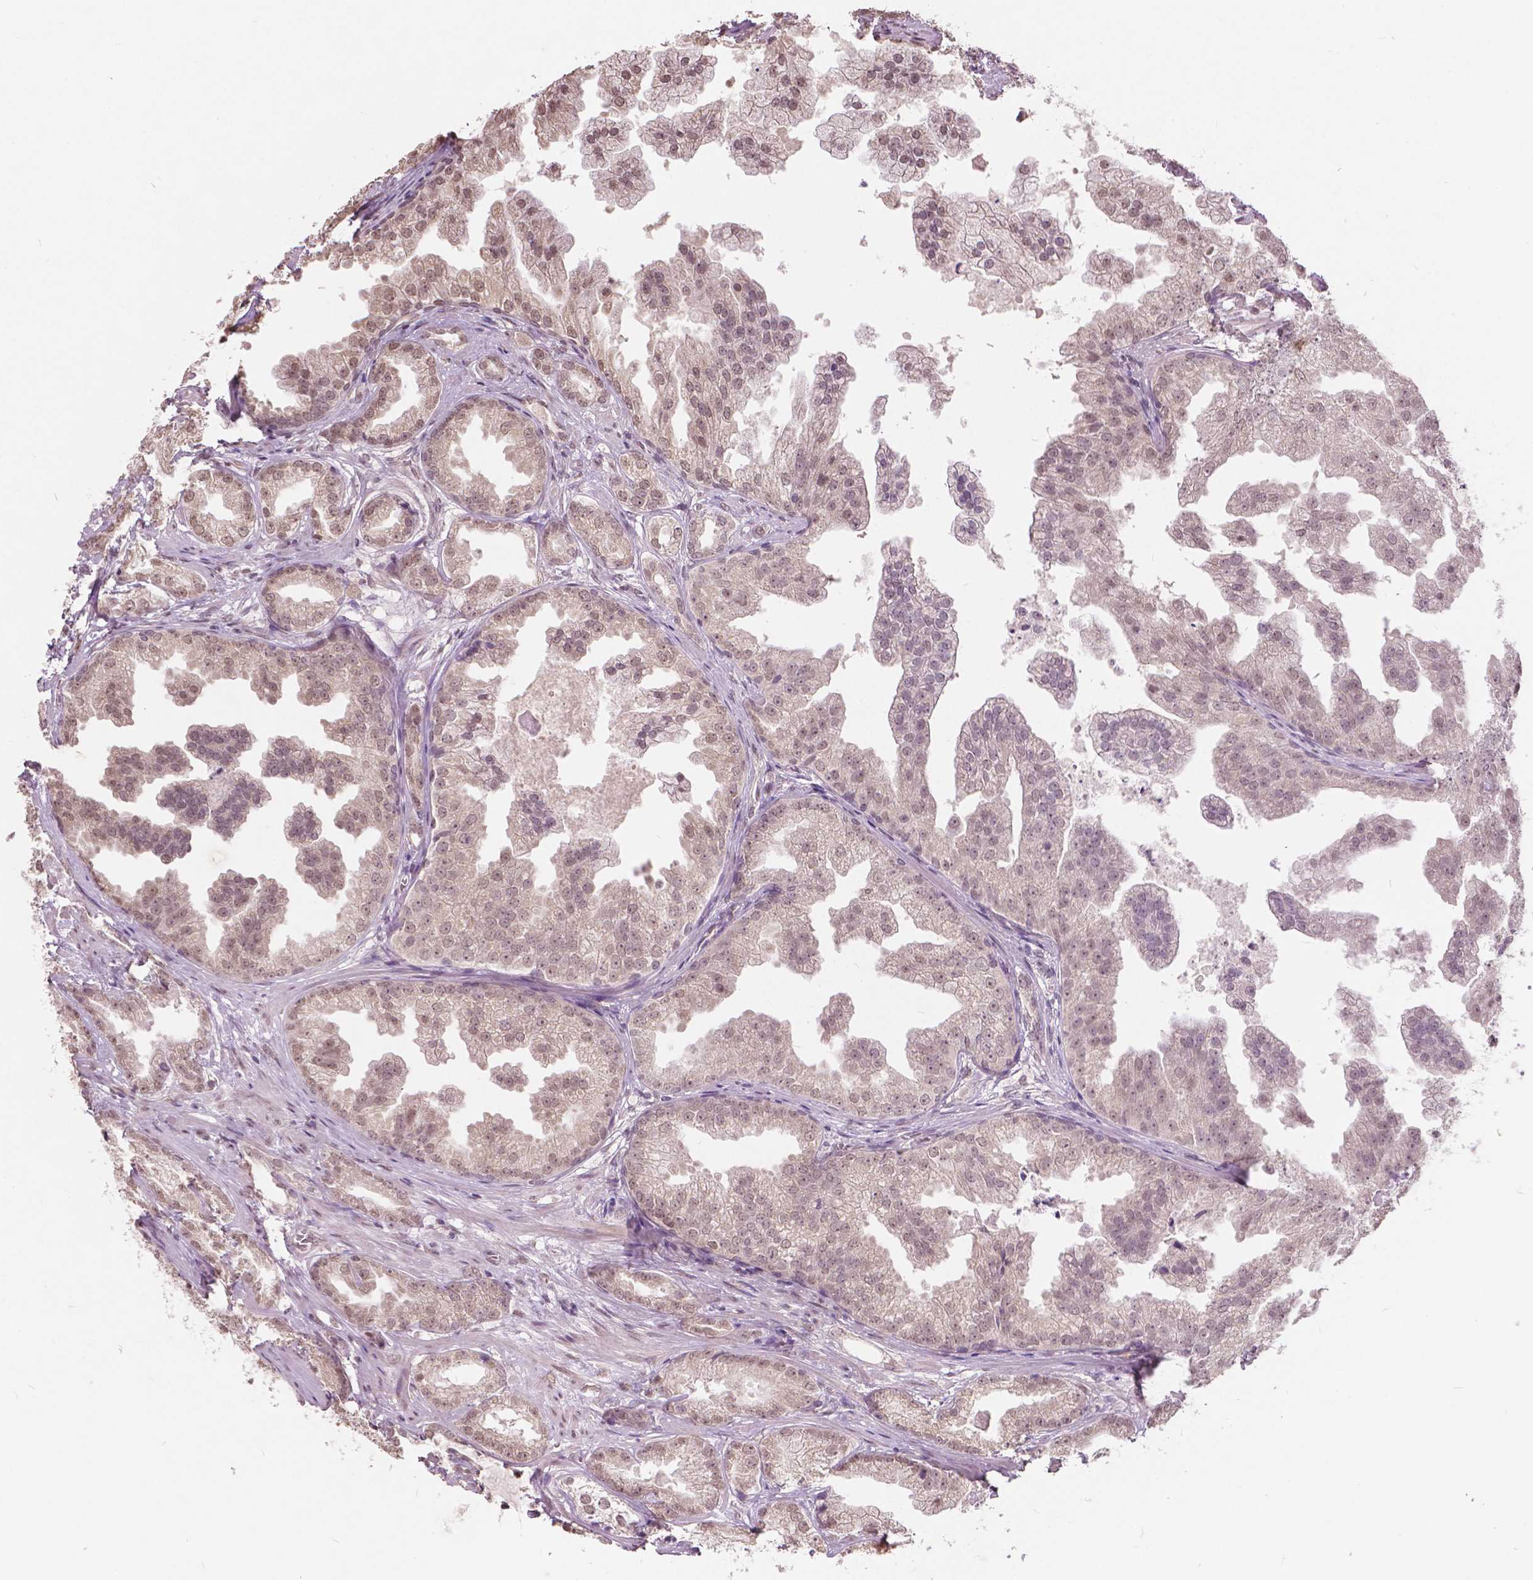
{"staining": {"intensity": "moderate", "quantity": ">75%", "location": "nuclear"}, "tissue": "prostate cancer", "cell_type": "Tumor cells", "image_type": "cancer", "snomed": [{"axis": "morphology", "description": "Adenocarcinoma, Low grade"}, {"axis": "topography", "description": "Prostate"}], "caption": "Prostate low-grade adenocarcinoma stained with a brown dye reveals moderate nuclear positive positivity in approximately >75% of tumor cells.", "gene": "HOXA10", "patient": {"sex": "male", "age": 65}}